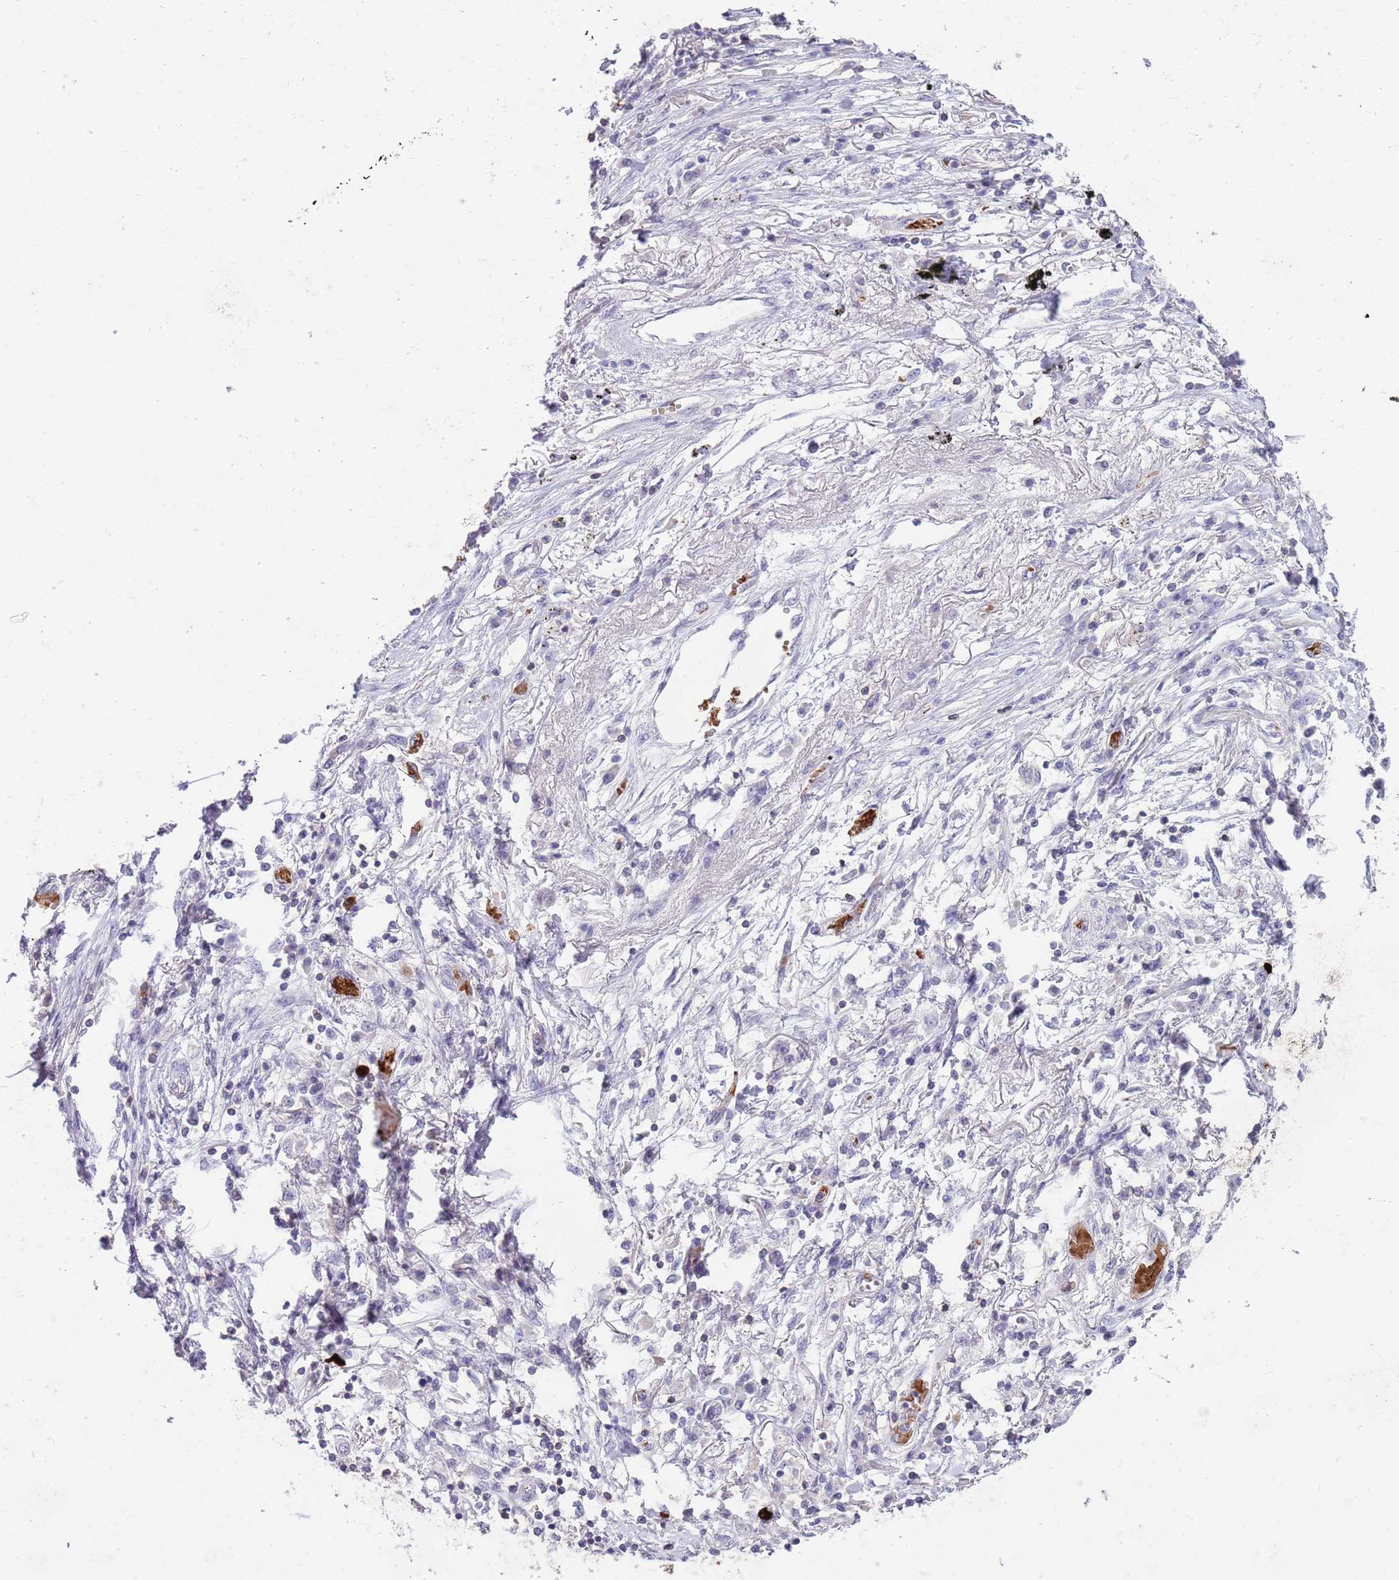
{"staining": {"intensity": "negative", "quantity": "none", "location": "none"}, "tissue": "lung cancer", "cell_type": "Tumor cells", "image_type": "cancer", "snomed": [{"axis": "morphology", "description": "Squamous cell carcinoma, NOS"}, {"axis": "topography", "description": "Lung"}], "caption": "Immunohistochemistry (IHC) image of human lung squamous cell carcinoma stained for a protein (brown), which reveals no positivity in tumor cells.", "gene": "ZNF14", "patient": {"sex": "male", "age": 74}}